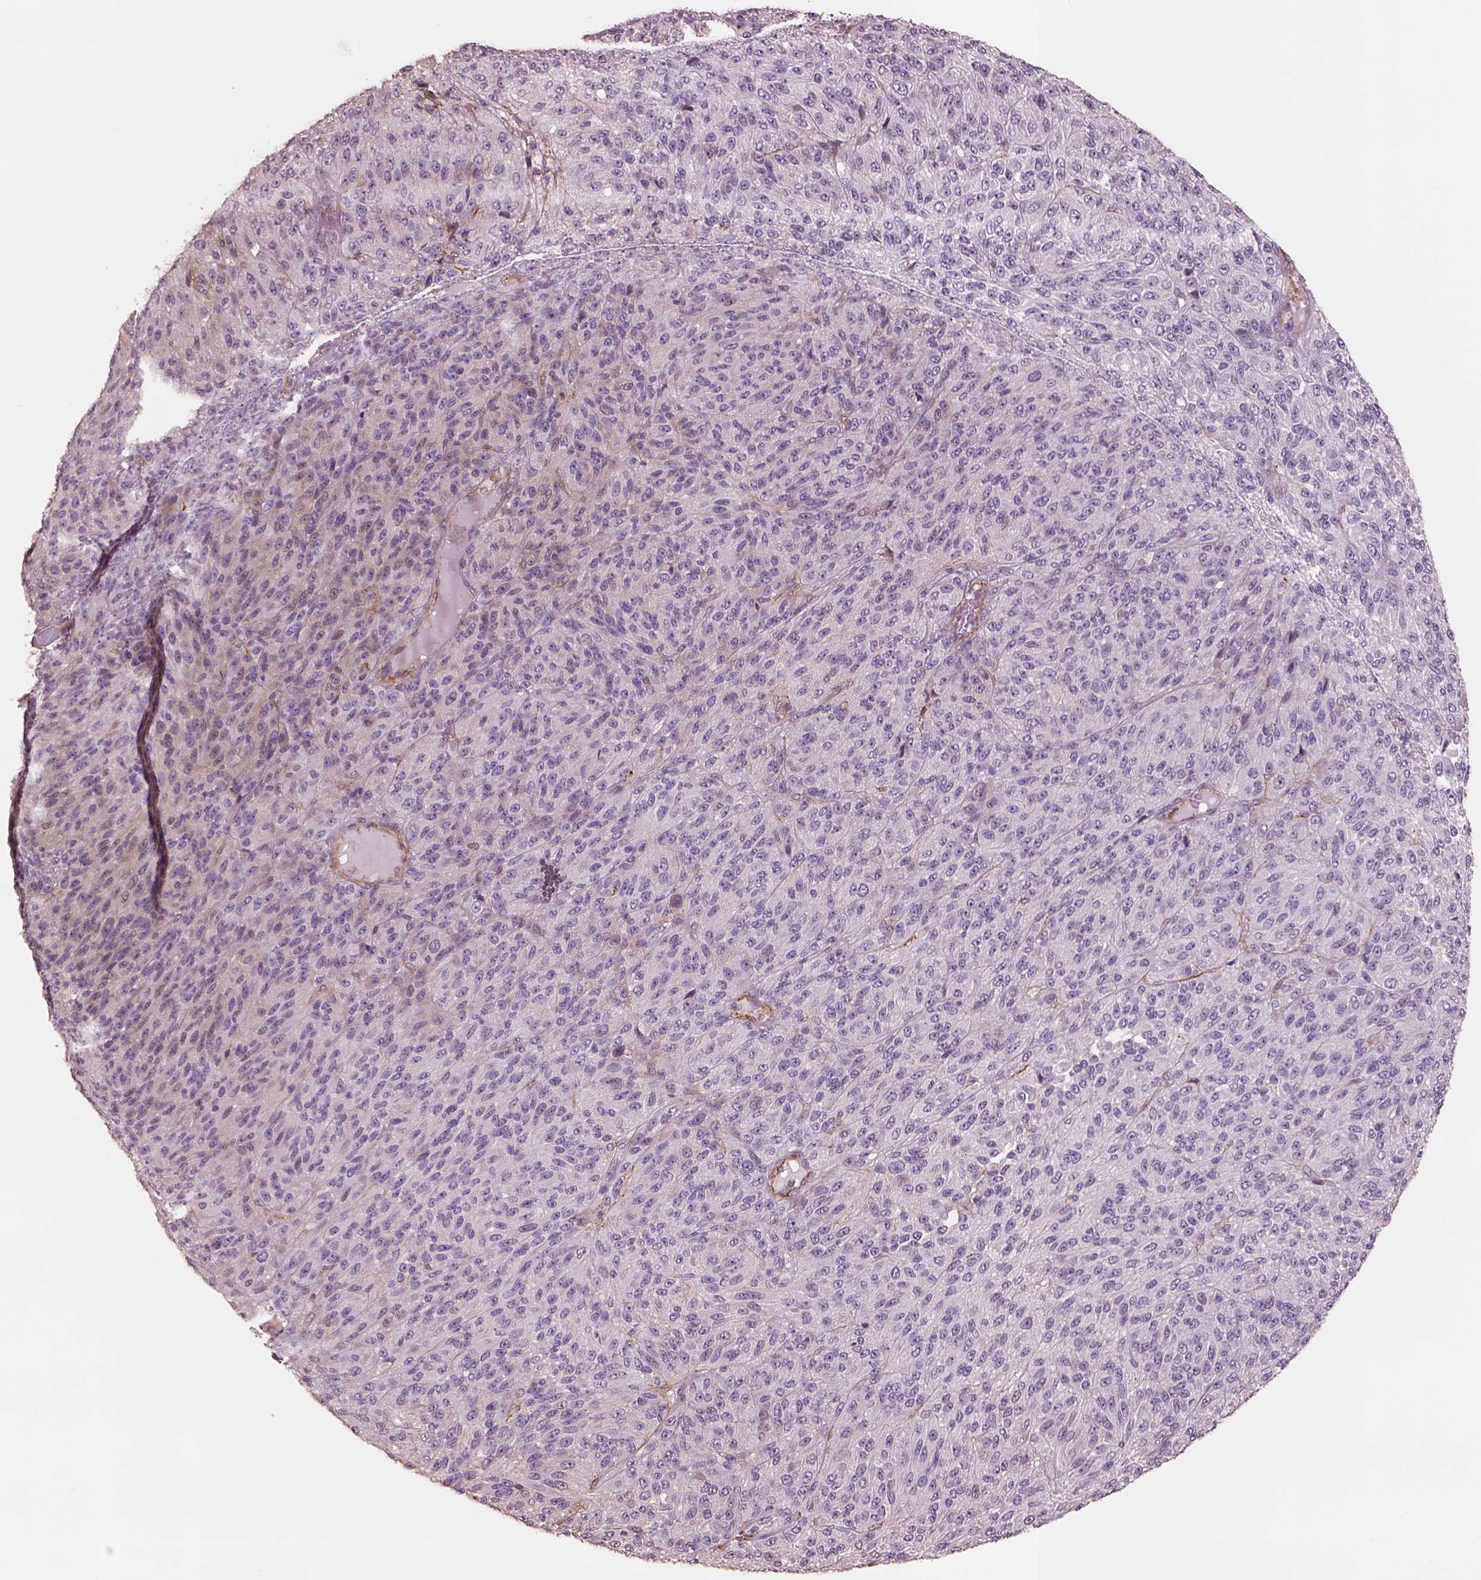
{"staining": {"intensity": "negative", "quantity": "none", "location": "none"}, "tissue": "melanoma", "cell_type": "Tumor cells", "image_type": "cancer", "snomed": [{"axis": "morphology", "description": "Malignant melanoma, Metastatic site"}, {"axis": "topography", "description": "Brain"}], "caption": "Melanoma stained for a protein using immunohistochemistry demonstrates no staining tumor cells.", "gene": "LIN7A", "patient": {"sex": "female", "age": 56}}